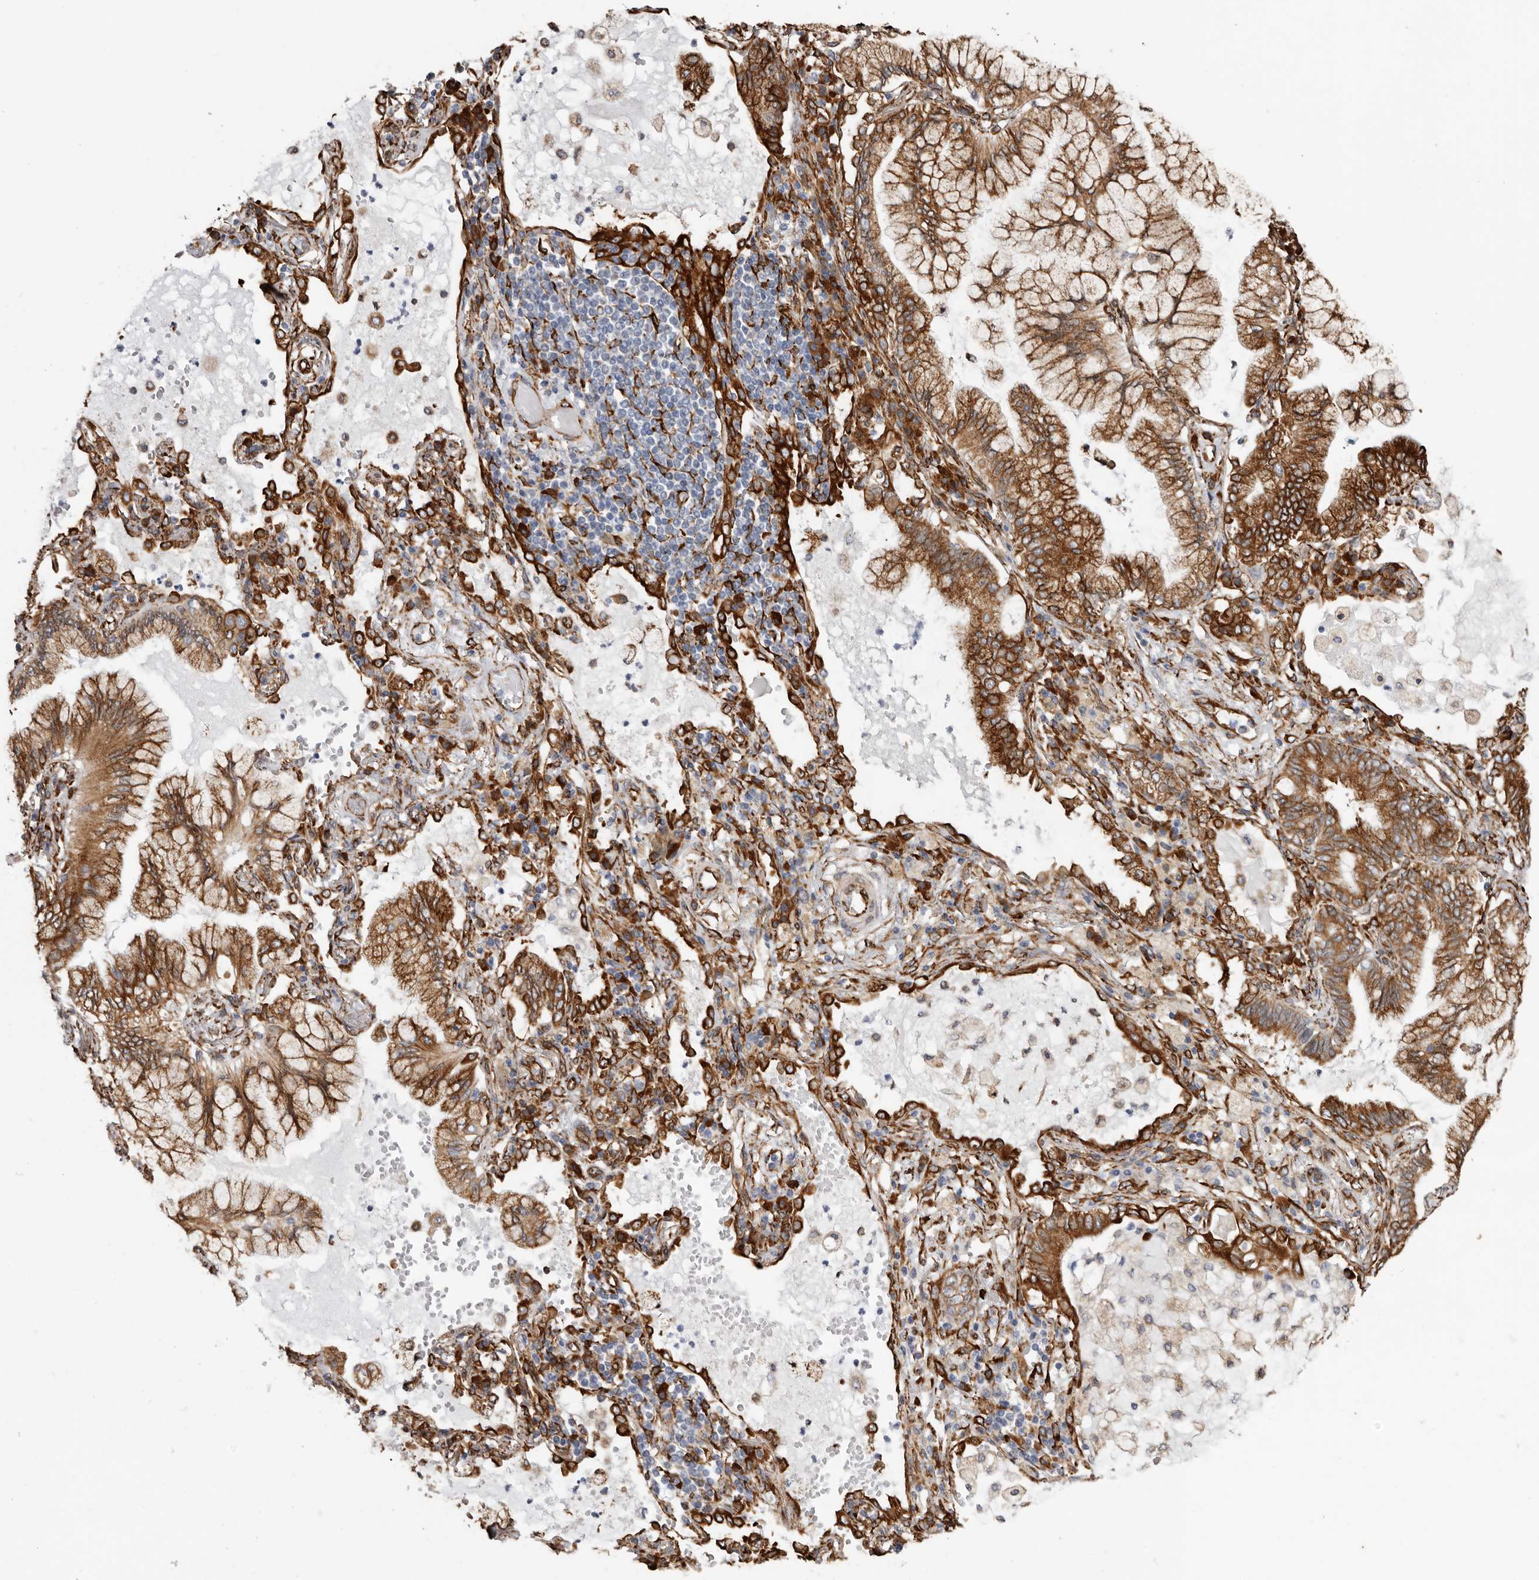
{"staining": {"intensity": "moderate", "quantity": ">75%", "location": "cytoplasmic/membranous"}, "tissue": "lung cancer", "cell_type": "Tumor cells", "image_type": "cancer", "snomed": [{"axis": "morphology", "description": "Adenocarcinoma, NOS"}, {"axis": "topography", "description": "Lung"}], "caption": "Human adenocarcinoma (lung) stained with a protein marker displays moderate staining in tumor cells.", "gene": "SEMA3E", "patient": {"sex": "female", "age": 70}}